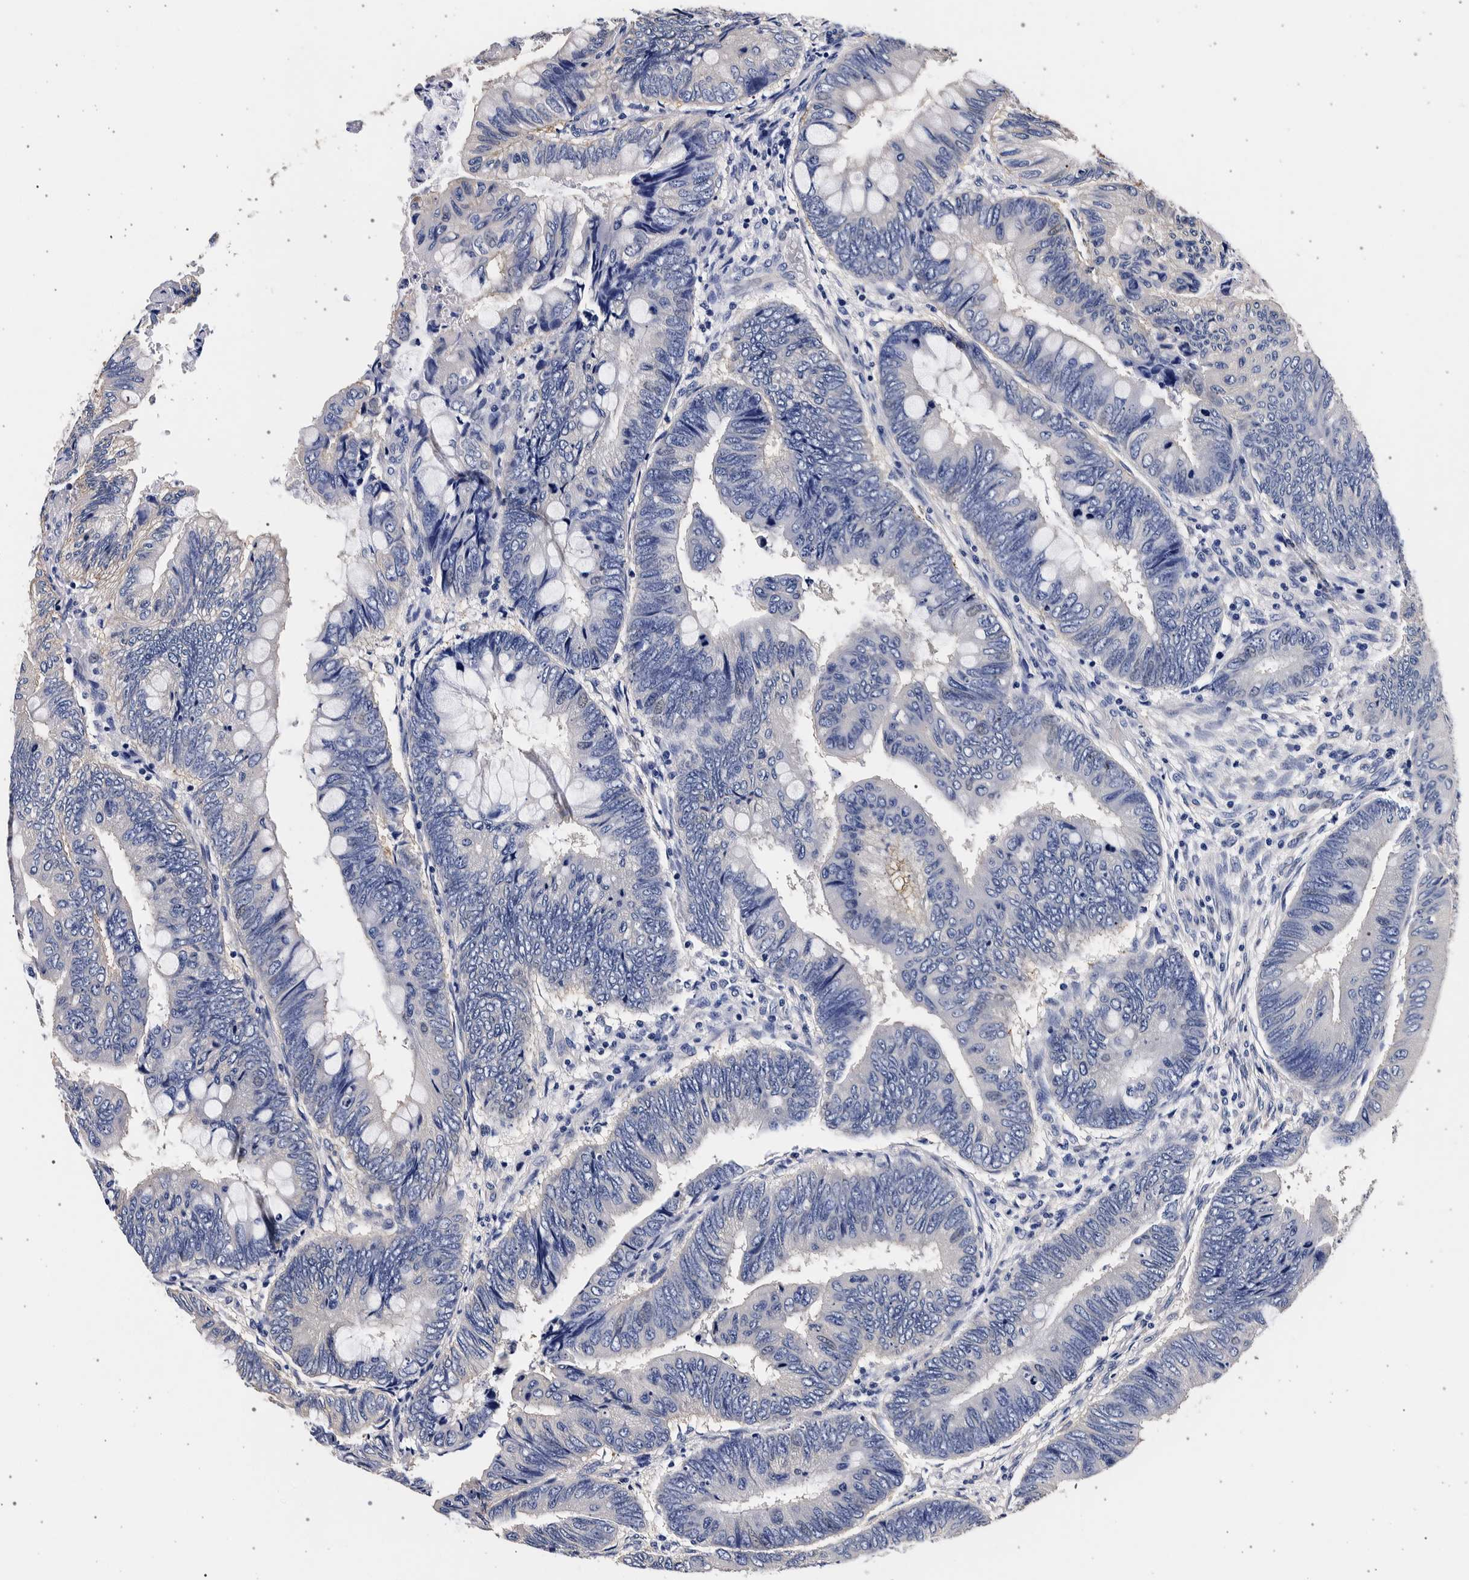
{"staining": {"intensity": "negative", "quantity": "none", "location": "none"}, "tissue": "colorectal cancer", "cell_type": "Tumor cells", "image_type": "cancer", "snomed": [{"axis": "morphology", "description": "Normal tissue, NOS"}, {"axis": "morphology", "description": "Adenocarcinoma, NOS"}, {"axis": "topography", "description": "Rectum"}, {"axis": "topography", "description": "Peripheral nerve tissue"}], "caption": "DAB immunohistochemical staining of human colorectal cancer (adenocarcinoma) shows no significant expression in tumor cells.", "gene": "NIBAN2", "patient": {"sex": "male", "age": 92}}